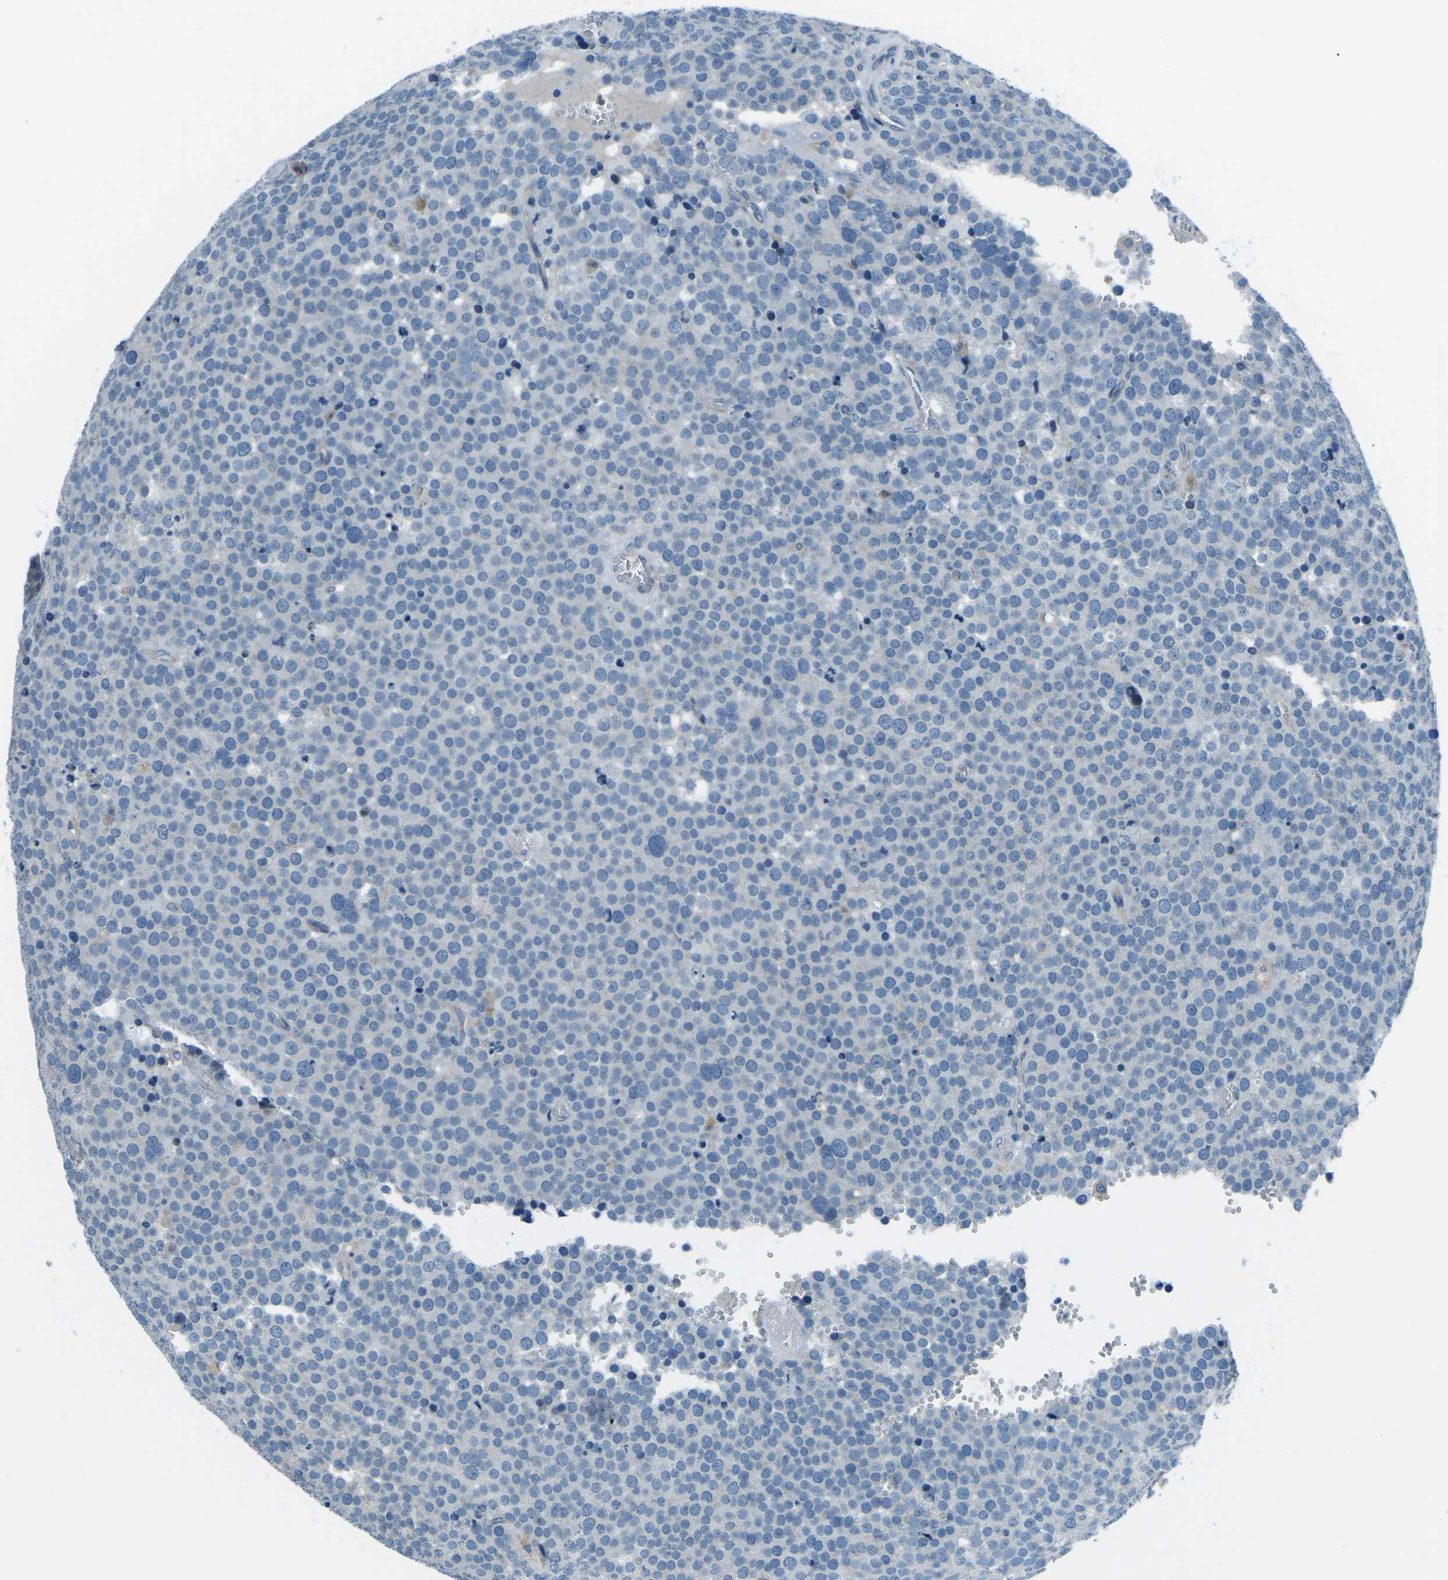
{"staining": {"intensity": "negative", "quantity": "none", "location": "none"}, "tissue": "testis cancer", "cell_type": "Tumor cells", "image_type": "cancer", "snomed": [{"axis": "morphology", "description": "Normal tissue, NOS"}, {"axis": "morphology", "description": "Seminoma, NOS"}, {"axis": "topography", "description": "Testis"}], "caption": "Tumor cells are negative for brown protein staining in seminoma (testis).", "gene": "CD1D", "patient": {"sex": "male", "age": 71}}